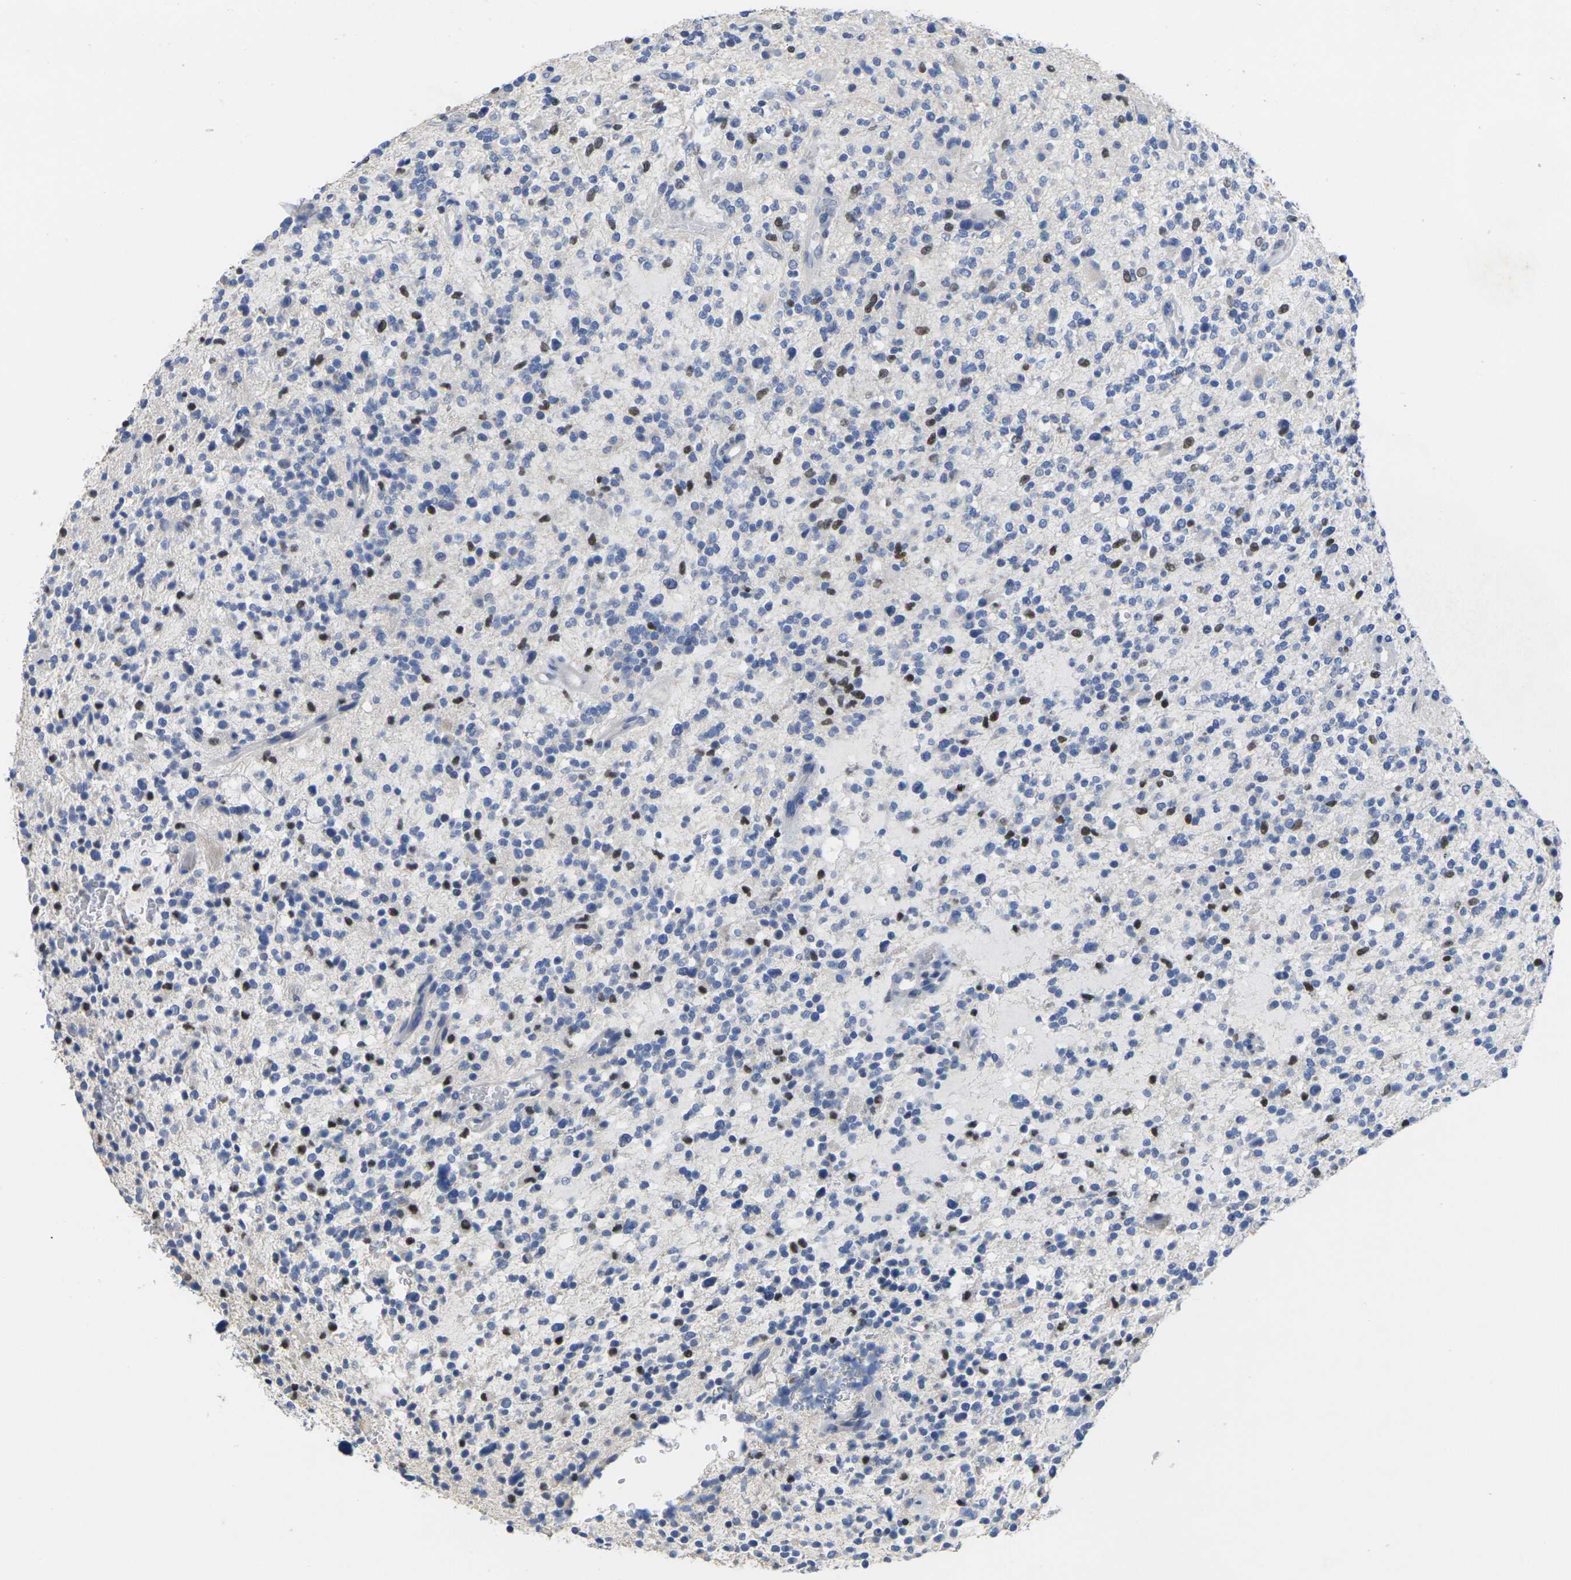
{"staining": {"intensity": "negative", "quantity": "none", "location": "none"}, "tissue": "glioma", "cell_type": "Tumor cells", "image_type": "cancer", "snomed": [{"axis": "morphology", "description": "Glioma, malignant, High grade"}, {"axis": "topography", "description": "Brain"}], "caption": "Immunohistochemical staining of malignant glioma (high-grade) shows no significant positivity in tumor cells. (DAB (3,3'-diaminobenzidine) immunohistochemistry visualized using brightfield microscopy, high magnification).", "gene": "IKZF1", "patient": {"sex": "male", "age": 48}}